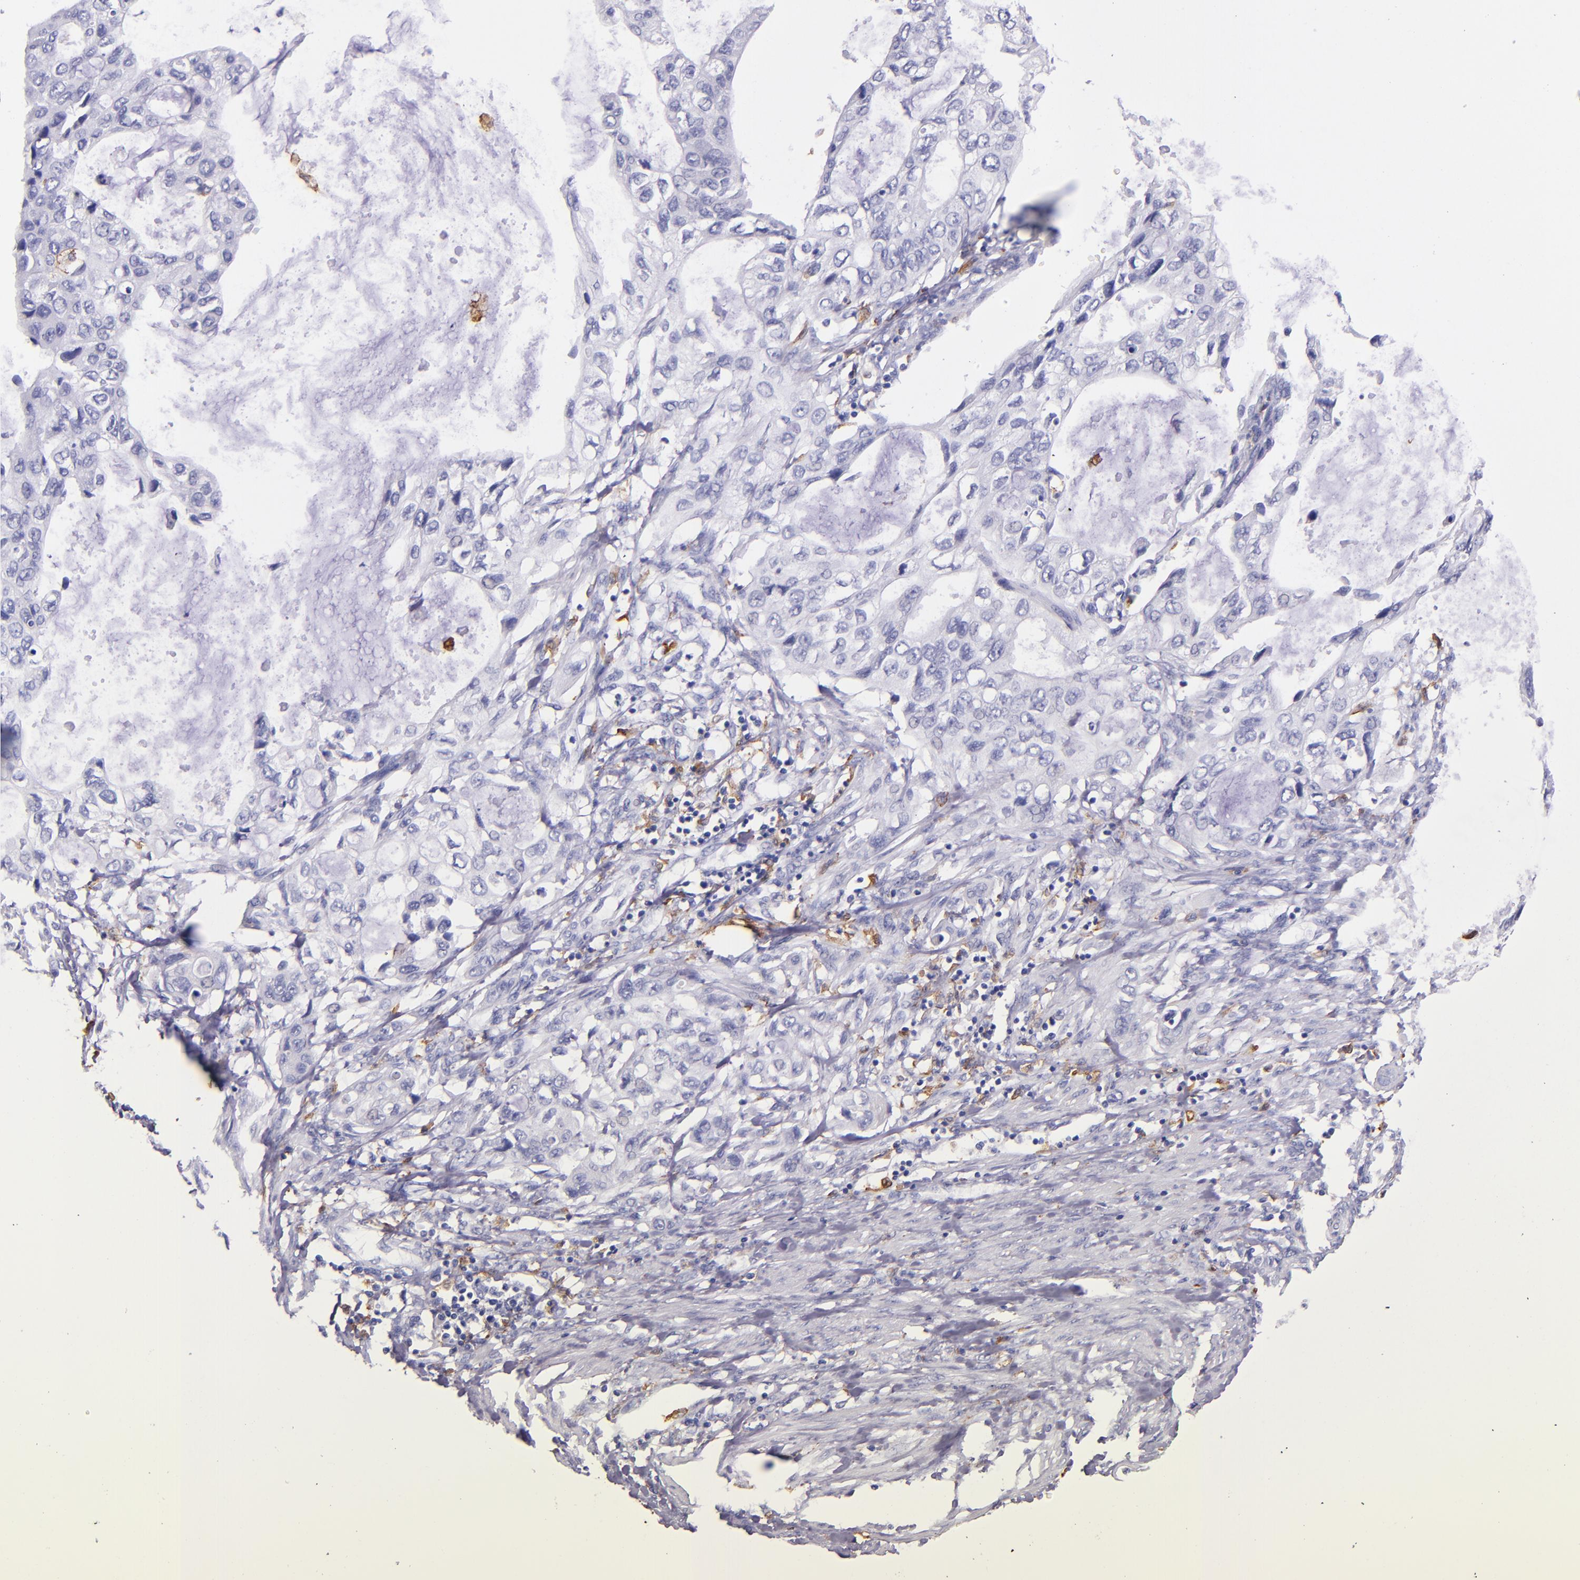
{"staining": {"intensity": "negative", "quantity": "none", "location": "none"}, "tissue": "stomach cancer", "cell_type": "Tumor cells", "image_type": "cancer", "snomed": [{"axis": "morphology", "description": "Adenocarcinoma, NOS"}, {"axis": "topography", "description": "Stomach, upper"}], "caption": "IHC of human adenocarcinoma (stomach) demonstrates no positivity in tumor cells.", "gene": "CD163", "patient": {"sex": "female", "age": 52}}